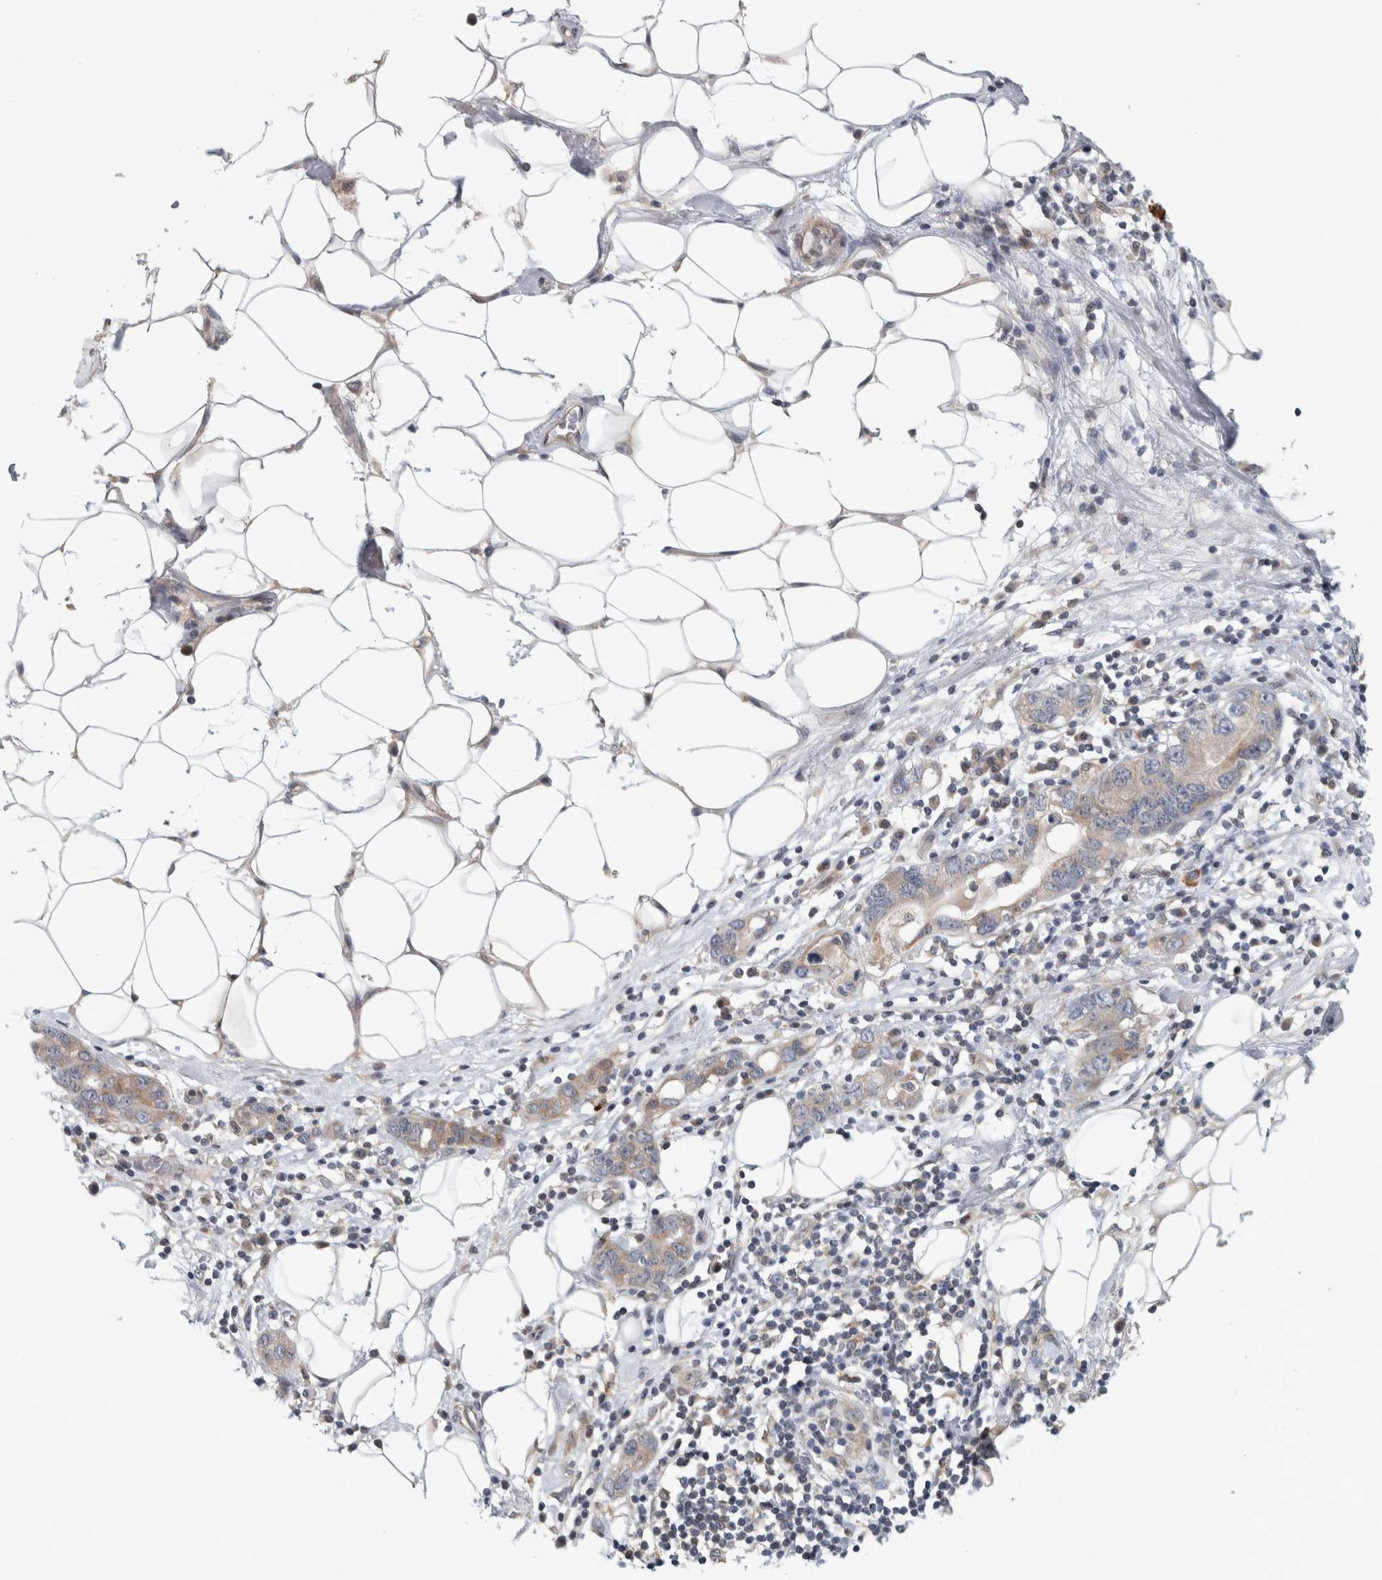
{"staining": {"intensity": "weak", "quantity": "<25%", "location": "nuclear"}, "tissue": "stomach cancer", "cell_type": "Tumor cells", "image_type": "cancer", "snomed": [{"axis": "morphology", "description": "Adenocarcinoma, NOS"}, {"axis": "topography", "description": "Stomach, lower"}], "caption": "There is no significant positivity in tumor cells of stomach cancer (adenocarcinoma).", "gene": "ZNF804B", "patient": {"sex": "female", "age": 93}}